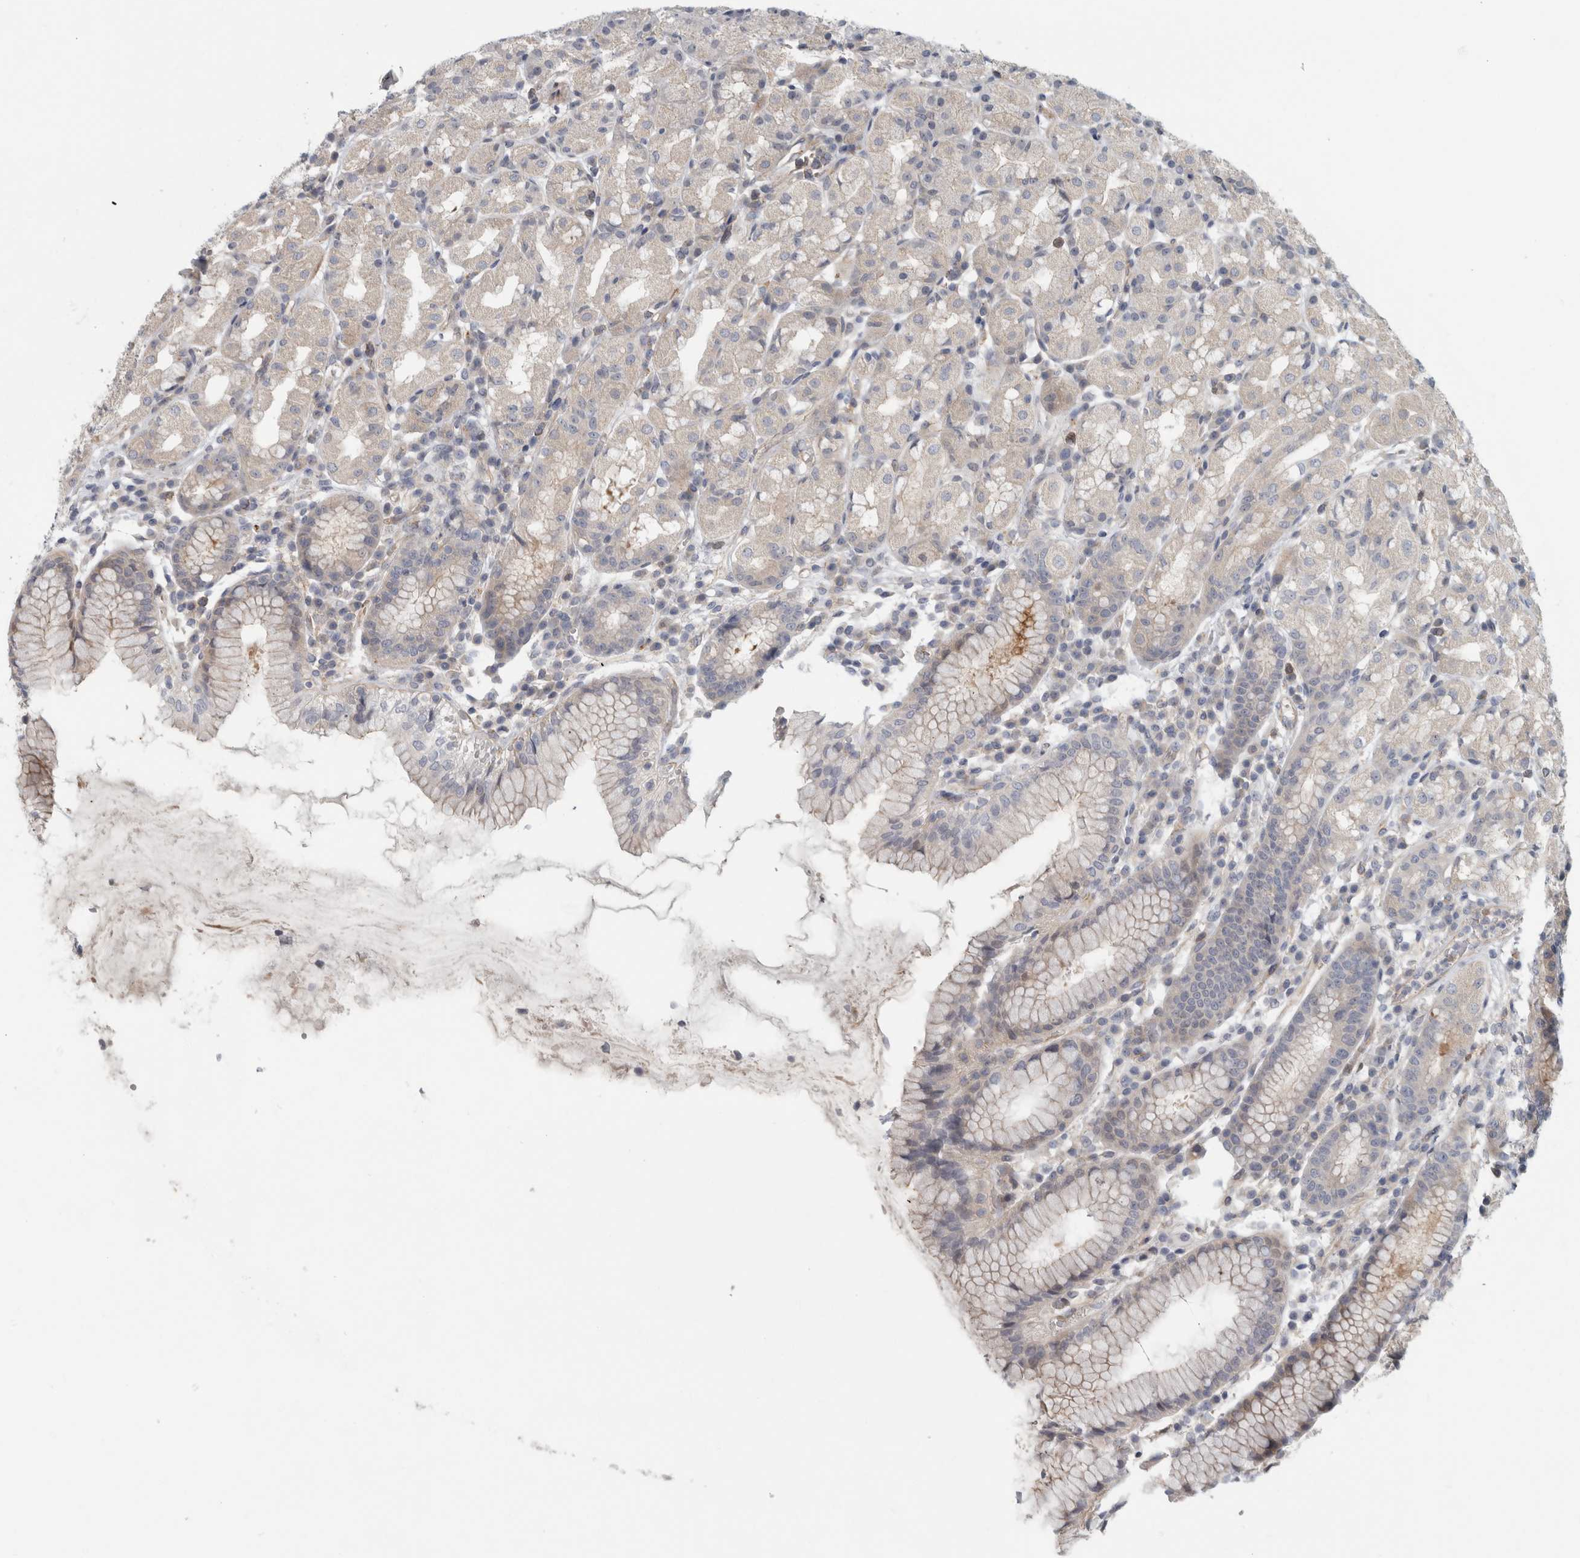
{"staining": {"intensity": "weak", "quantity": "<25%", "location": "cytoplasmic/membranous"}, "tissue": "stomach", "cell_type": "Glandular cells", "image_type": "normal", "snomed": [{"axis": "morphology", "description": "Normal tissue, NOS"}, {"axis": "topography", "description": "Stomach, lower"}], "caption": "A high-resolution micrograph shows immunohistochemistry (IHC) staining of unremarkable stomach, which exhibits no significant expression in glandular cells.", "gene": "ZNF804B", "patient": {"sex": "female", "age": 56}}